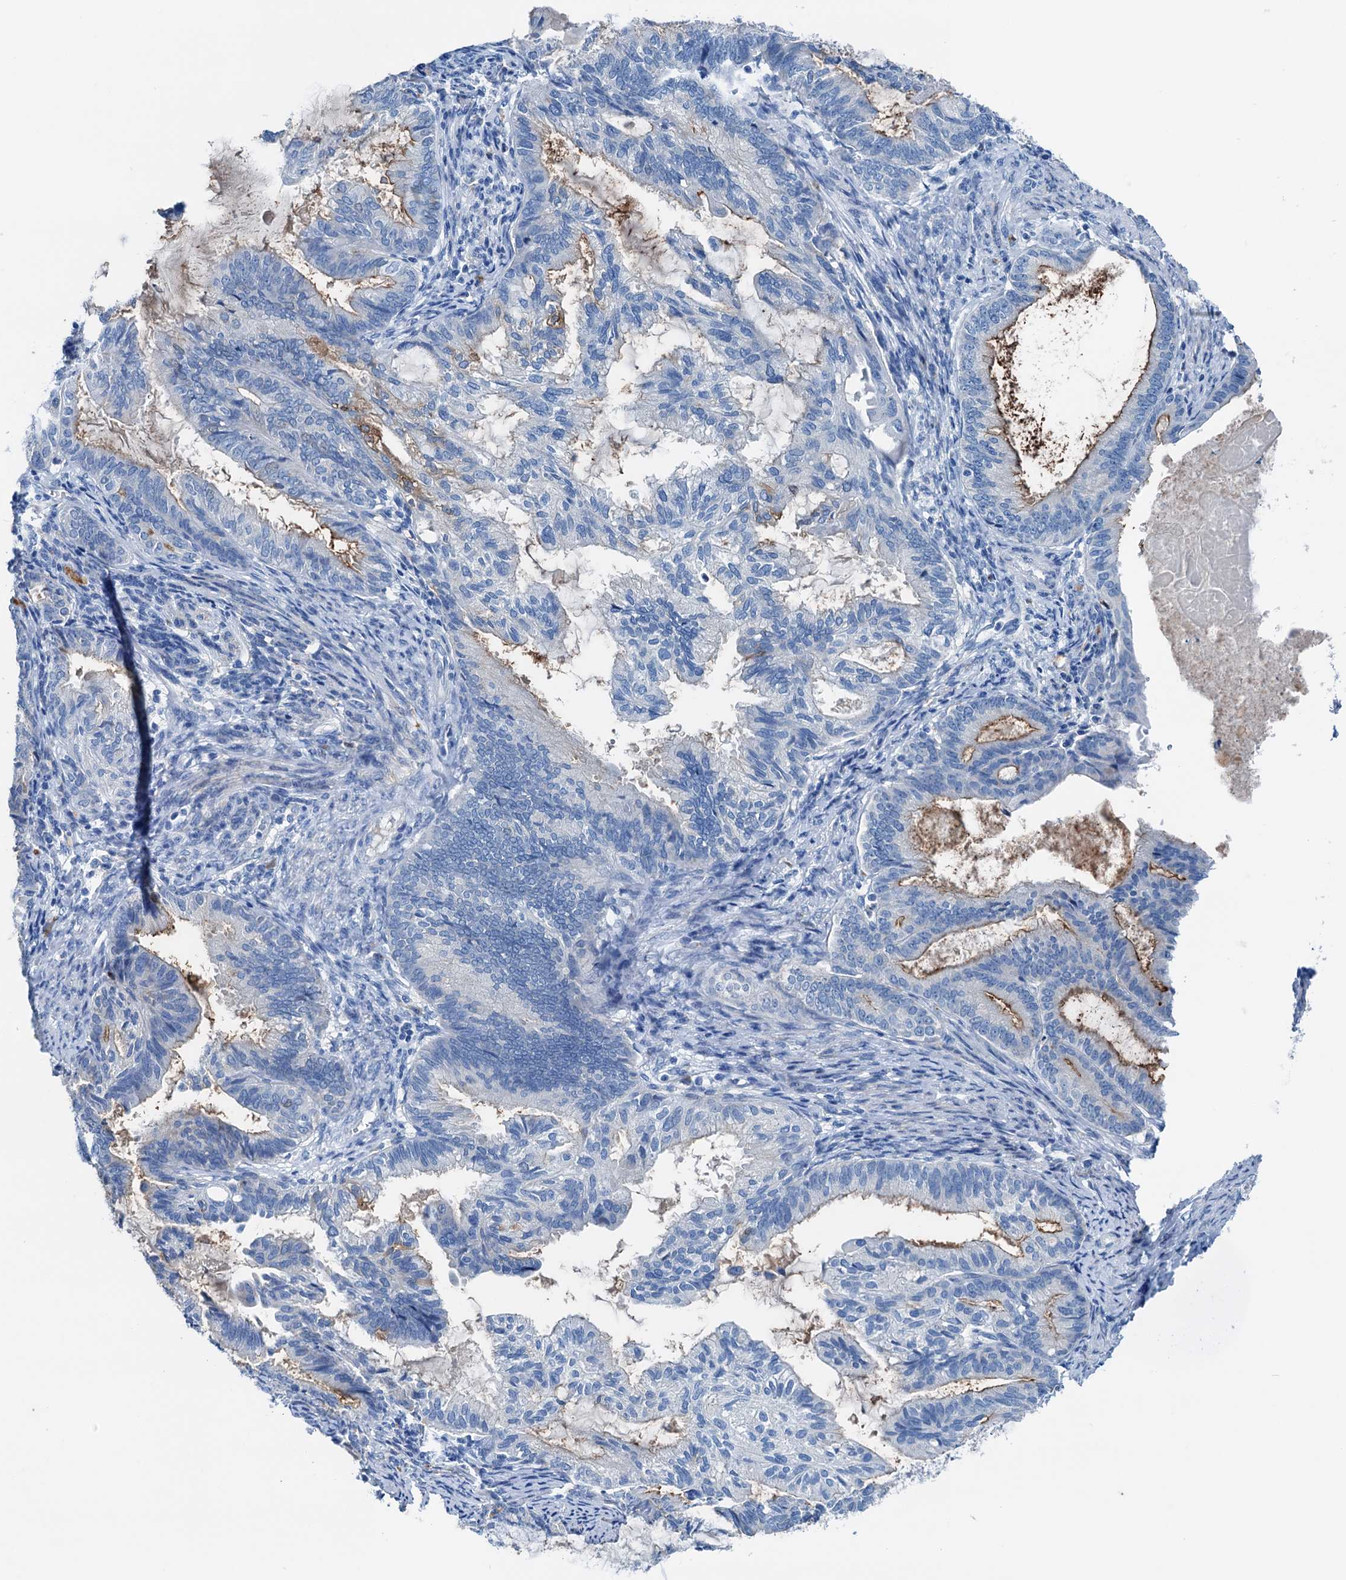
{"staining": {"intensity": "negative", "quantity": "none", "location": "none"}, "tissue": "endometrial cancer", "cell_type": "Tumor cells", "image_type": "cancer", "snomed": [{"axis": "morphology", "description": "Adenocarcinoma, NOS"}, {"axis": "topography", "description": "Endometrium"}], "caption": "This micrograph is of endometrial cancer (adenocarcinoma) stained with IHC to label a protein in brown with the nuclei are counter-stained blue. There is no staining in tumor cells. (Stains: DAB (3,3'-diaminobenzidine) IHC with hematoxylin counter stain, Microscopy: brightfield microscopy at high magnification).", "gene": "C1QTNF4", "patient": {"sex": "female", "age": 86}}